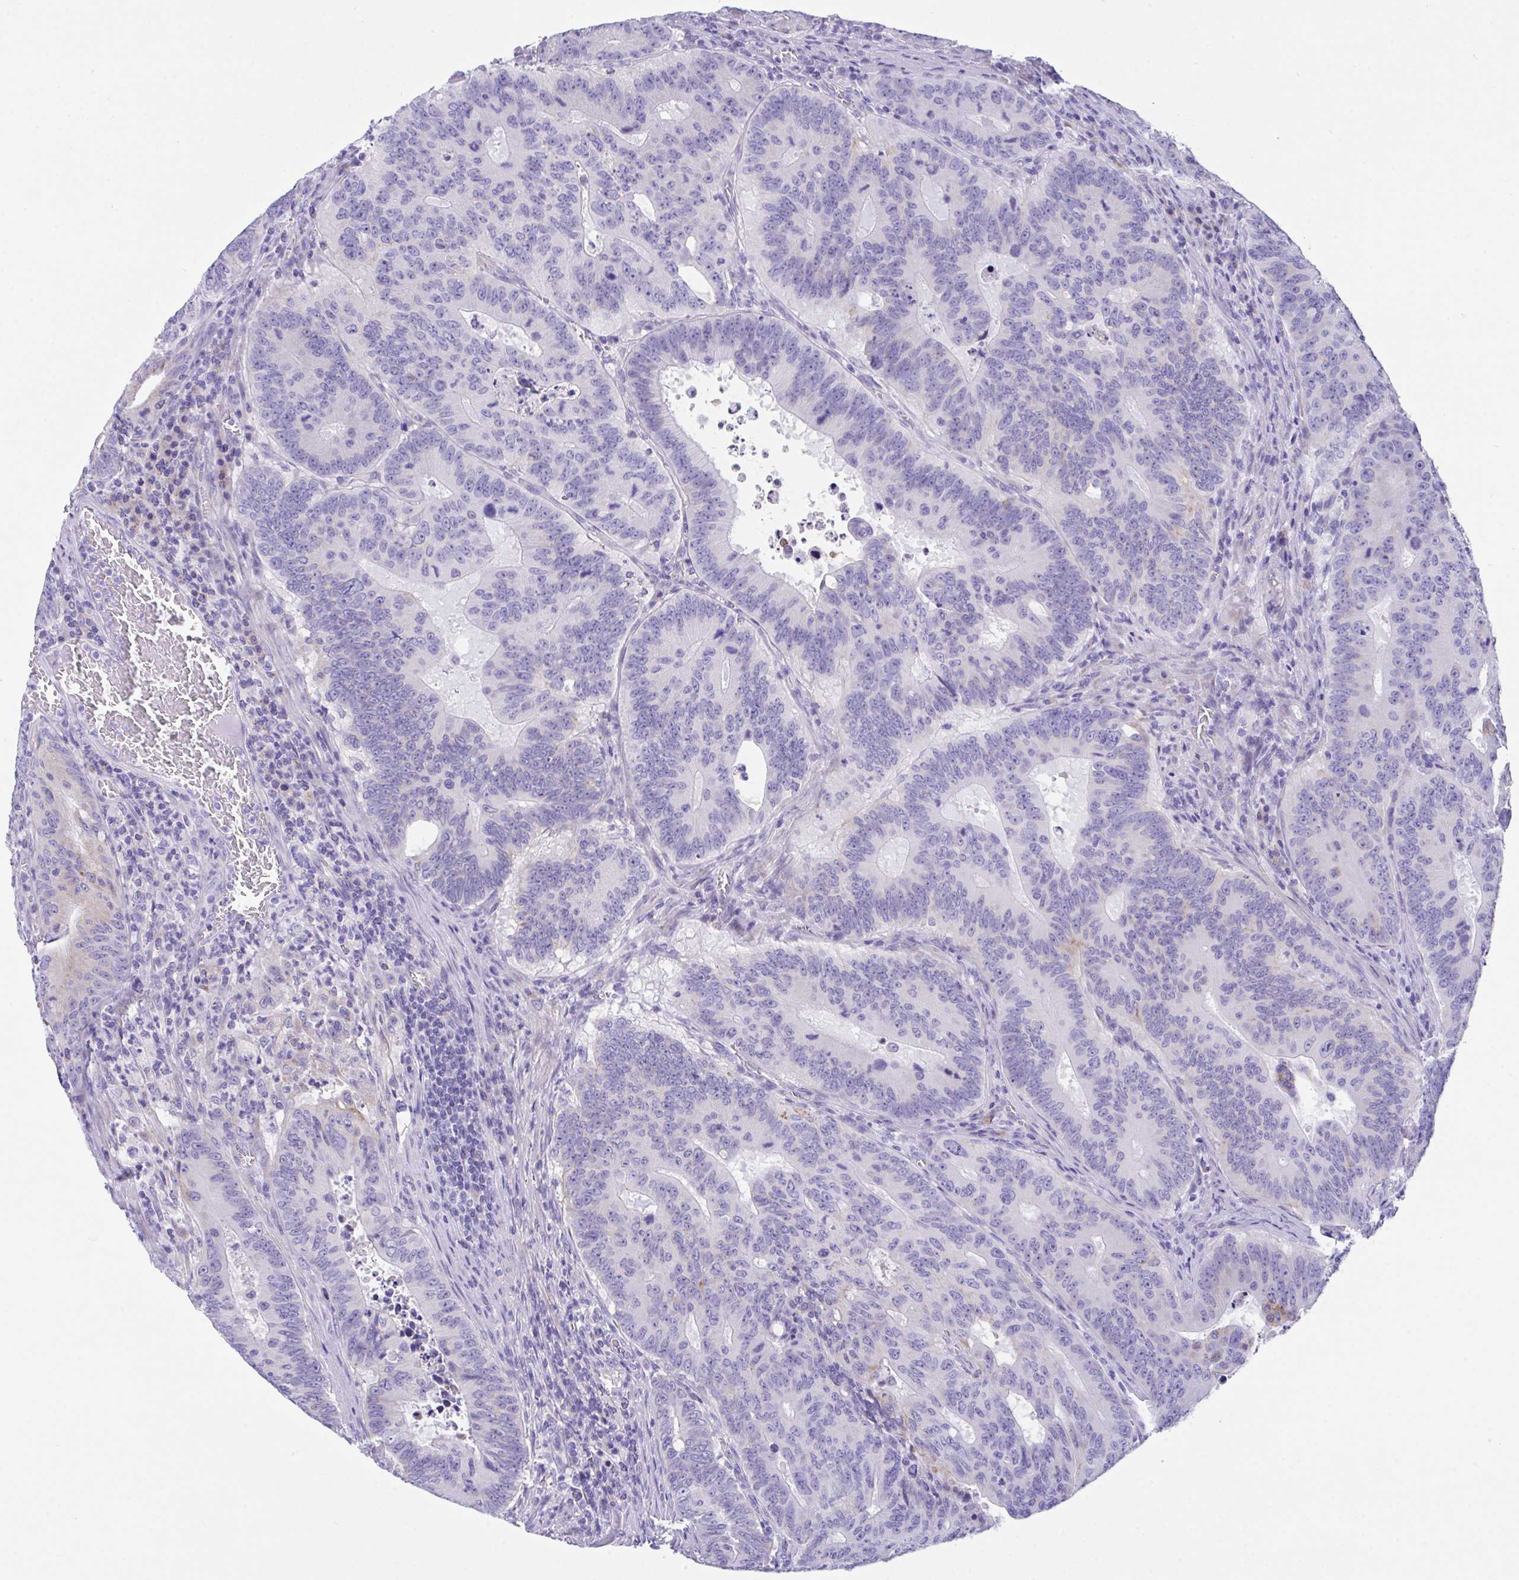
{"staining": {"intensity": "negative", "quantity": "none", "location": "none"}, "tissue": "colorectal cancer", "cell_type": "Tumor cells", "image_type": "cancer", "snomed": [{"axis": "morphology", "description": "Adenocarcinoma, NOS"}, {"axis": "topography", "description": "Colon"}], "caption": "Tumor cells are negative for protein expression in human colorectal cancer (adenocarcinoma).", "gene": "TMEM106B", "patient": {"sex": "male", "age": 62}}